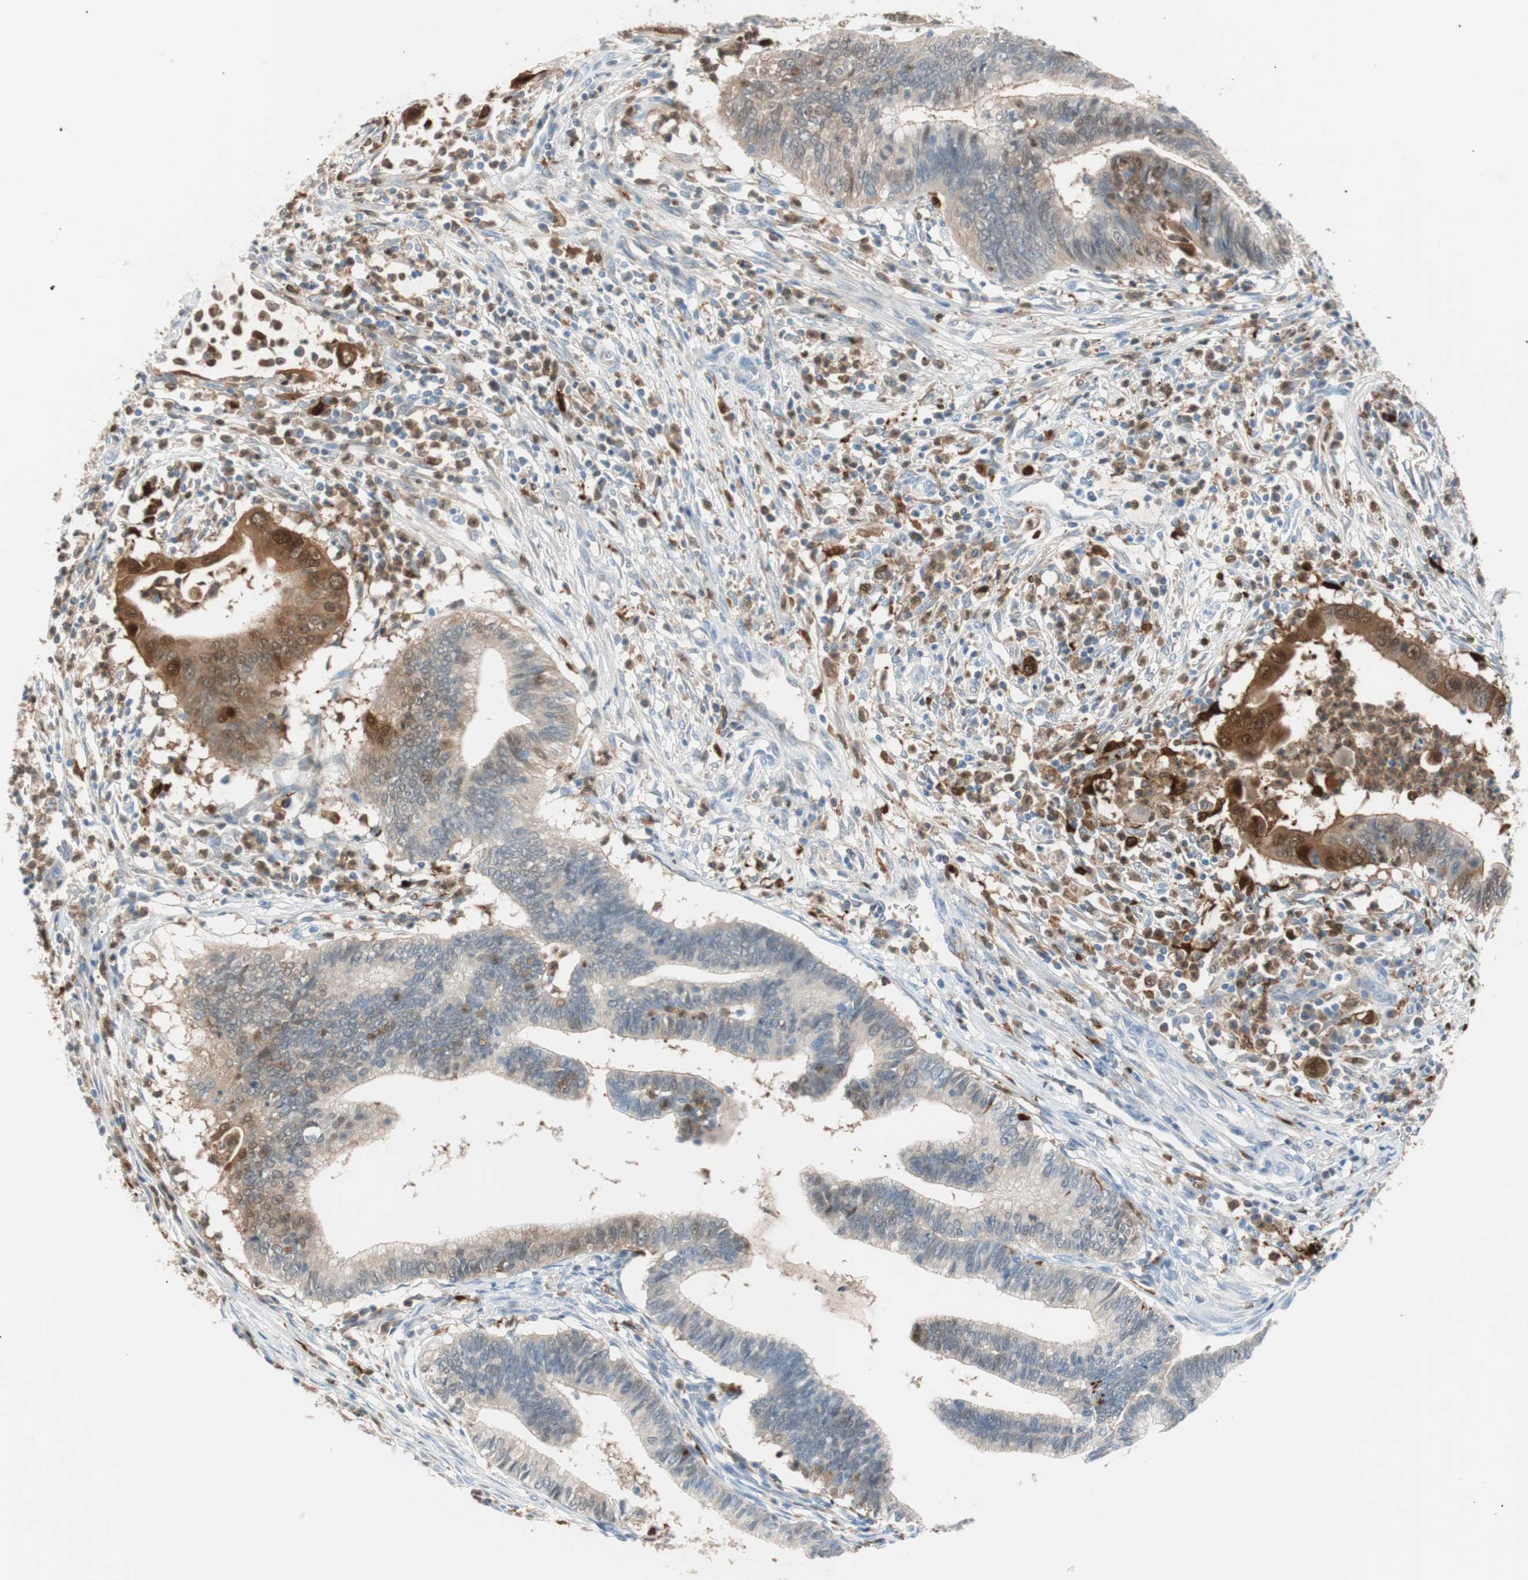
{"staining": {"intensity": "strong", "quantity": "<25%", "location": "cytoplasmic/membranous,nuclear"}, "tissue": "cervical cancer", "cell_type": "Tumor cells", "image_type": "cancer", "snomed": [{"axis": "morphology", "description": "Adenocarcinoma, NOS"}, {"axis": "topography", "description": "Cervix"}], "caption": "A histopathology image showing strong cytoplasmic/membranous and nuclear positivity in about <25% of tumor cells in cervical cancer (adenocarcinoma), as visualized by brown immunohistochemical staining.", "gene": "IL18", "patient": {"sex": "female", "age": 36}}